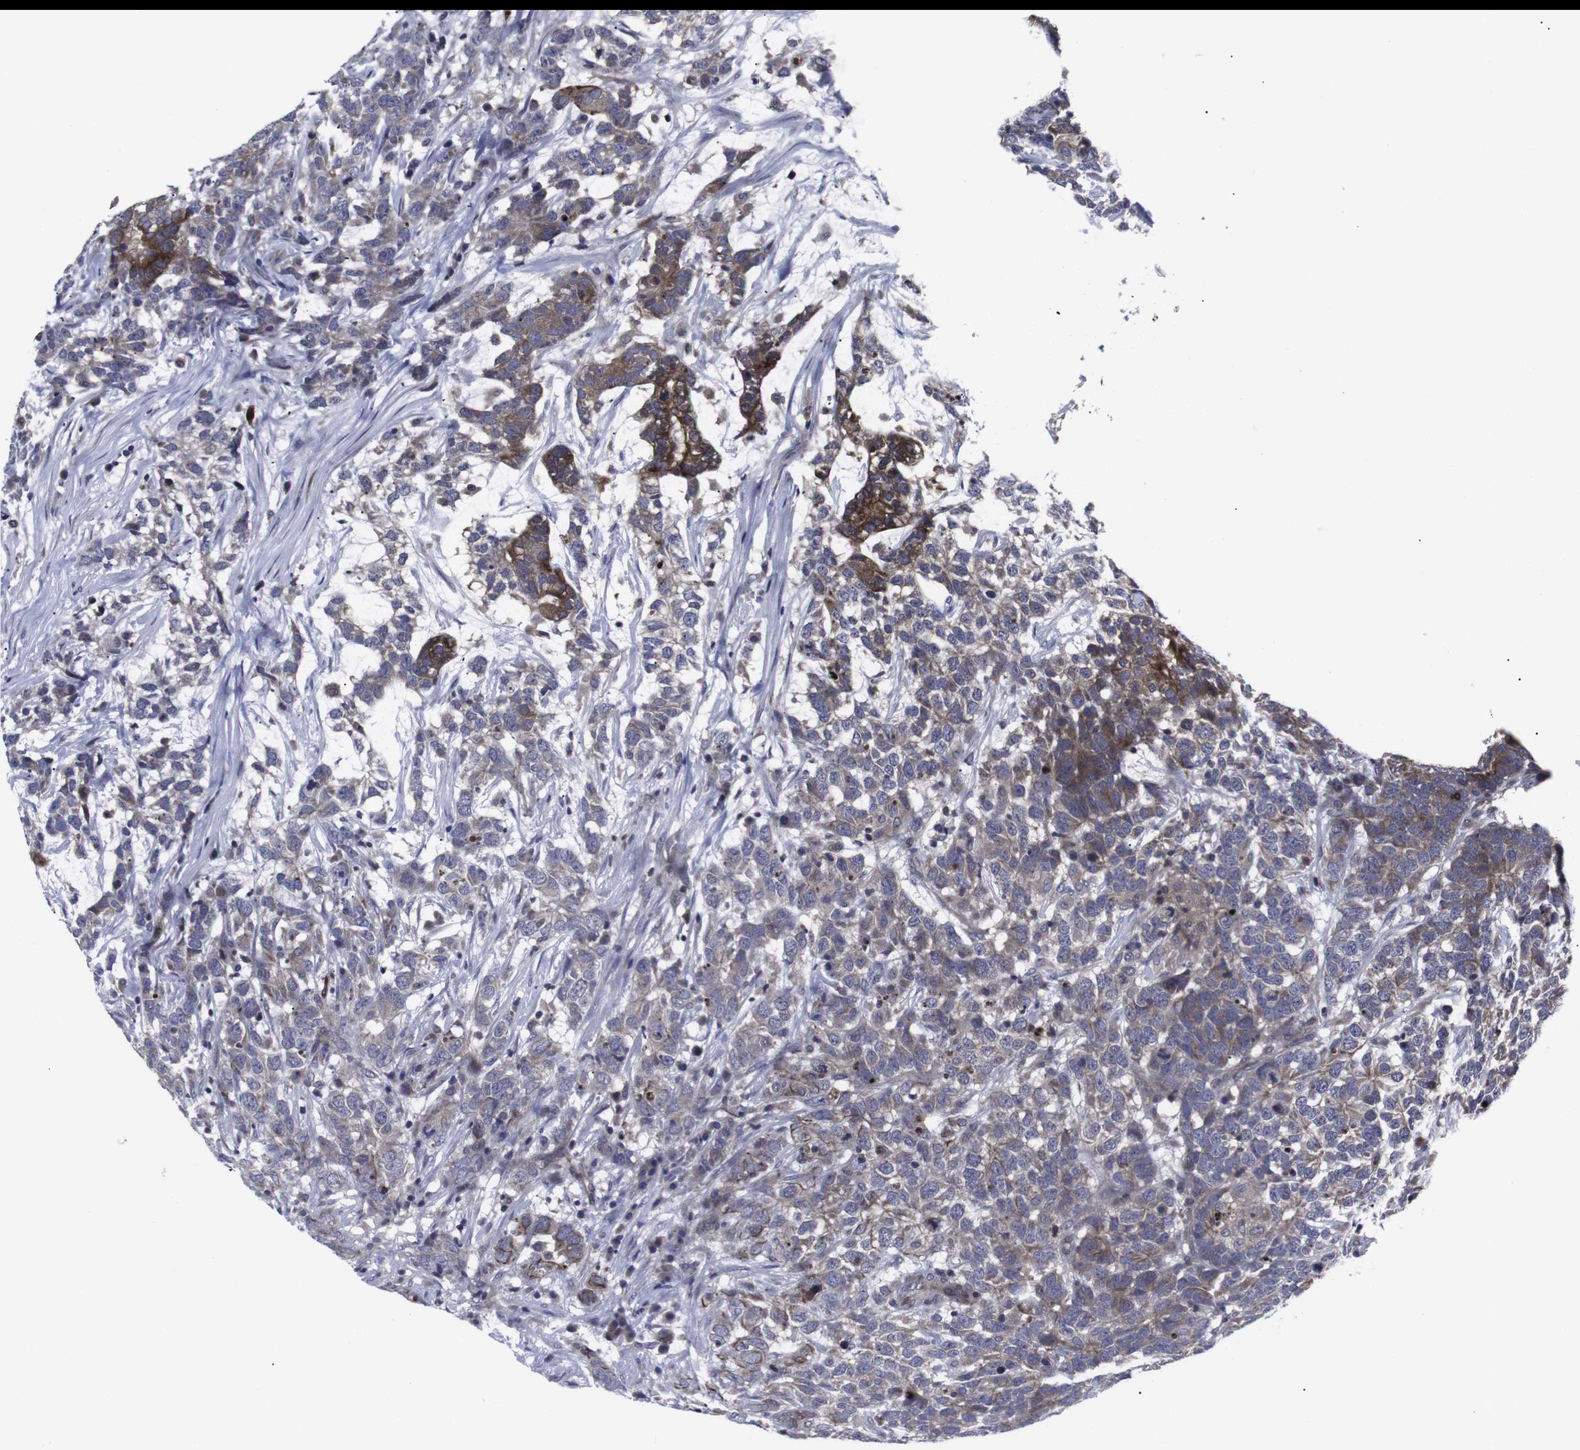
{"staining": {"intensity": "moderate", "quantity": ">75%", "location": "cytoplasmic/membranous"}, "tissue": "testis cancer", "cell_type": "Tumor cells", "image_type": "cancer", "snomed": [{"axis": "morphology", "description": "Carcinoma, Embryonal, NOS"}, {"axis": "topography", "description": "Testis"}], "caption": "A brown stain highlights moderate cytoplasmic/membranous expression of a protein in human testis cancer (embryonal carcinoma) tumor cells. (DAB IHC with brightfield microscopy, high magnification).", "gene": "HPRT1", "patient": {"sex": "male", "age": 26}}